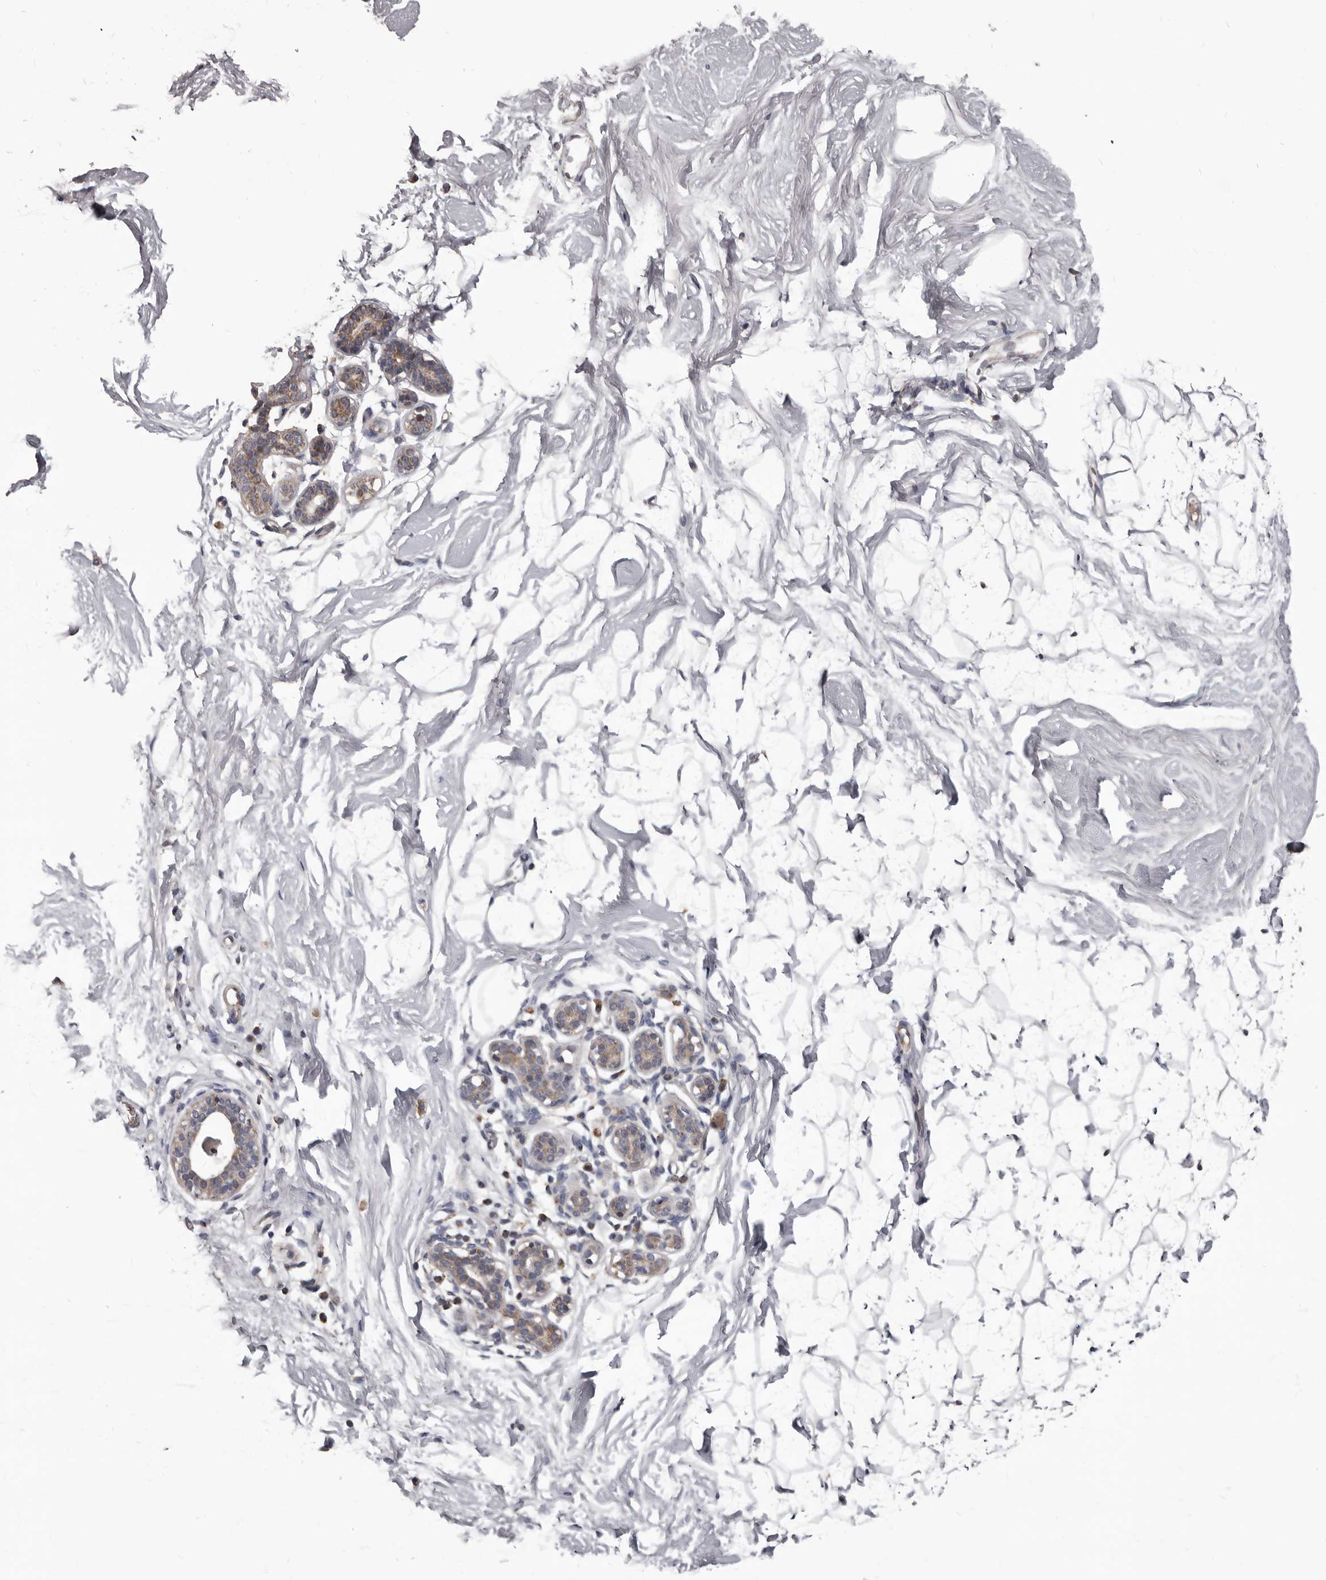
{"staining": {"intensity": "negative", "quantity": "none", "location": "none"}, "tissue": "breast", "cell_type": "Adipocytes", "image_type": "normal", "snomed": [{"axis": "morphology", "description": "Normal tissue, NOS"}, {"axis": "topography", "description": "Breast"}], "caption": "Immunohistochemistry histopathology image of benign breast stained for a protein (brown), which demonstrates no staining in adipocytes. Nuclei are stained in blue.", "gene": "ALDH5A1", "patient": {"sex": "female", "age": 26}}